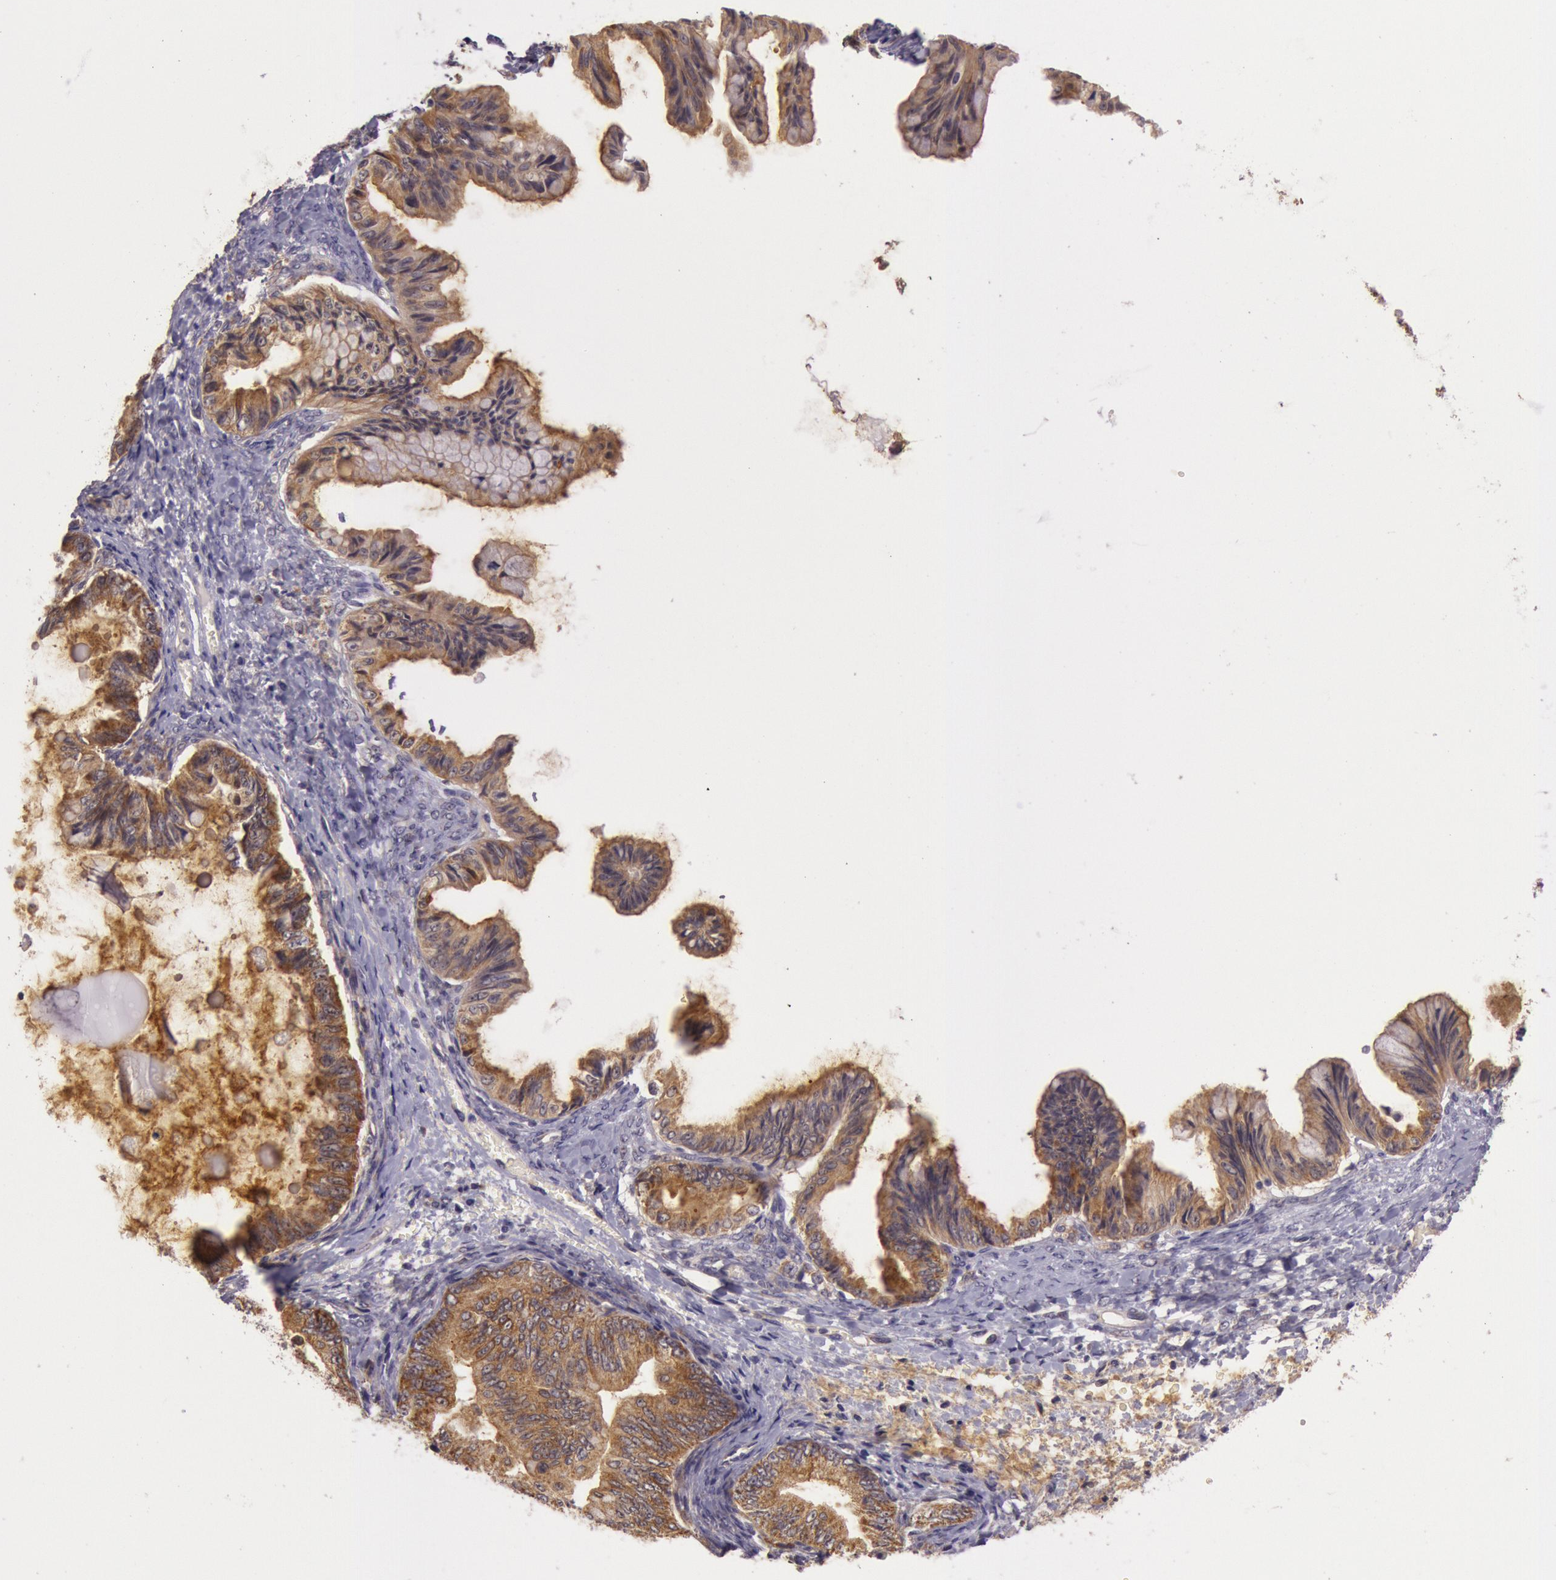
{"staining": {"intensity": "strong", "quantity": ">75%", "location": "cytoplasmic/membranous"}, "tissue": "ovarian cancer", "cell_type": "Tumor cells", "image_type": "cancer", "snomed": [{"axis": "morphology", "description": "Cystadenocarcinoma, mucinous, NOS"}, {"axis": "topography", "description": "Ovary"}], "caption": "Protein staining demonstrates strong cytoplasmic/membranous staining in approximately >75% of tumor cells in mucinous cystadenocarcinoma (ovarian).", "gene": "CDK16", "patient": {"sex": "female", "age": 36}}